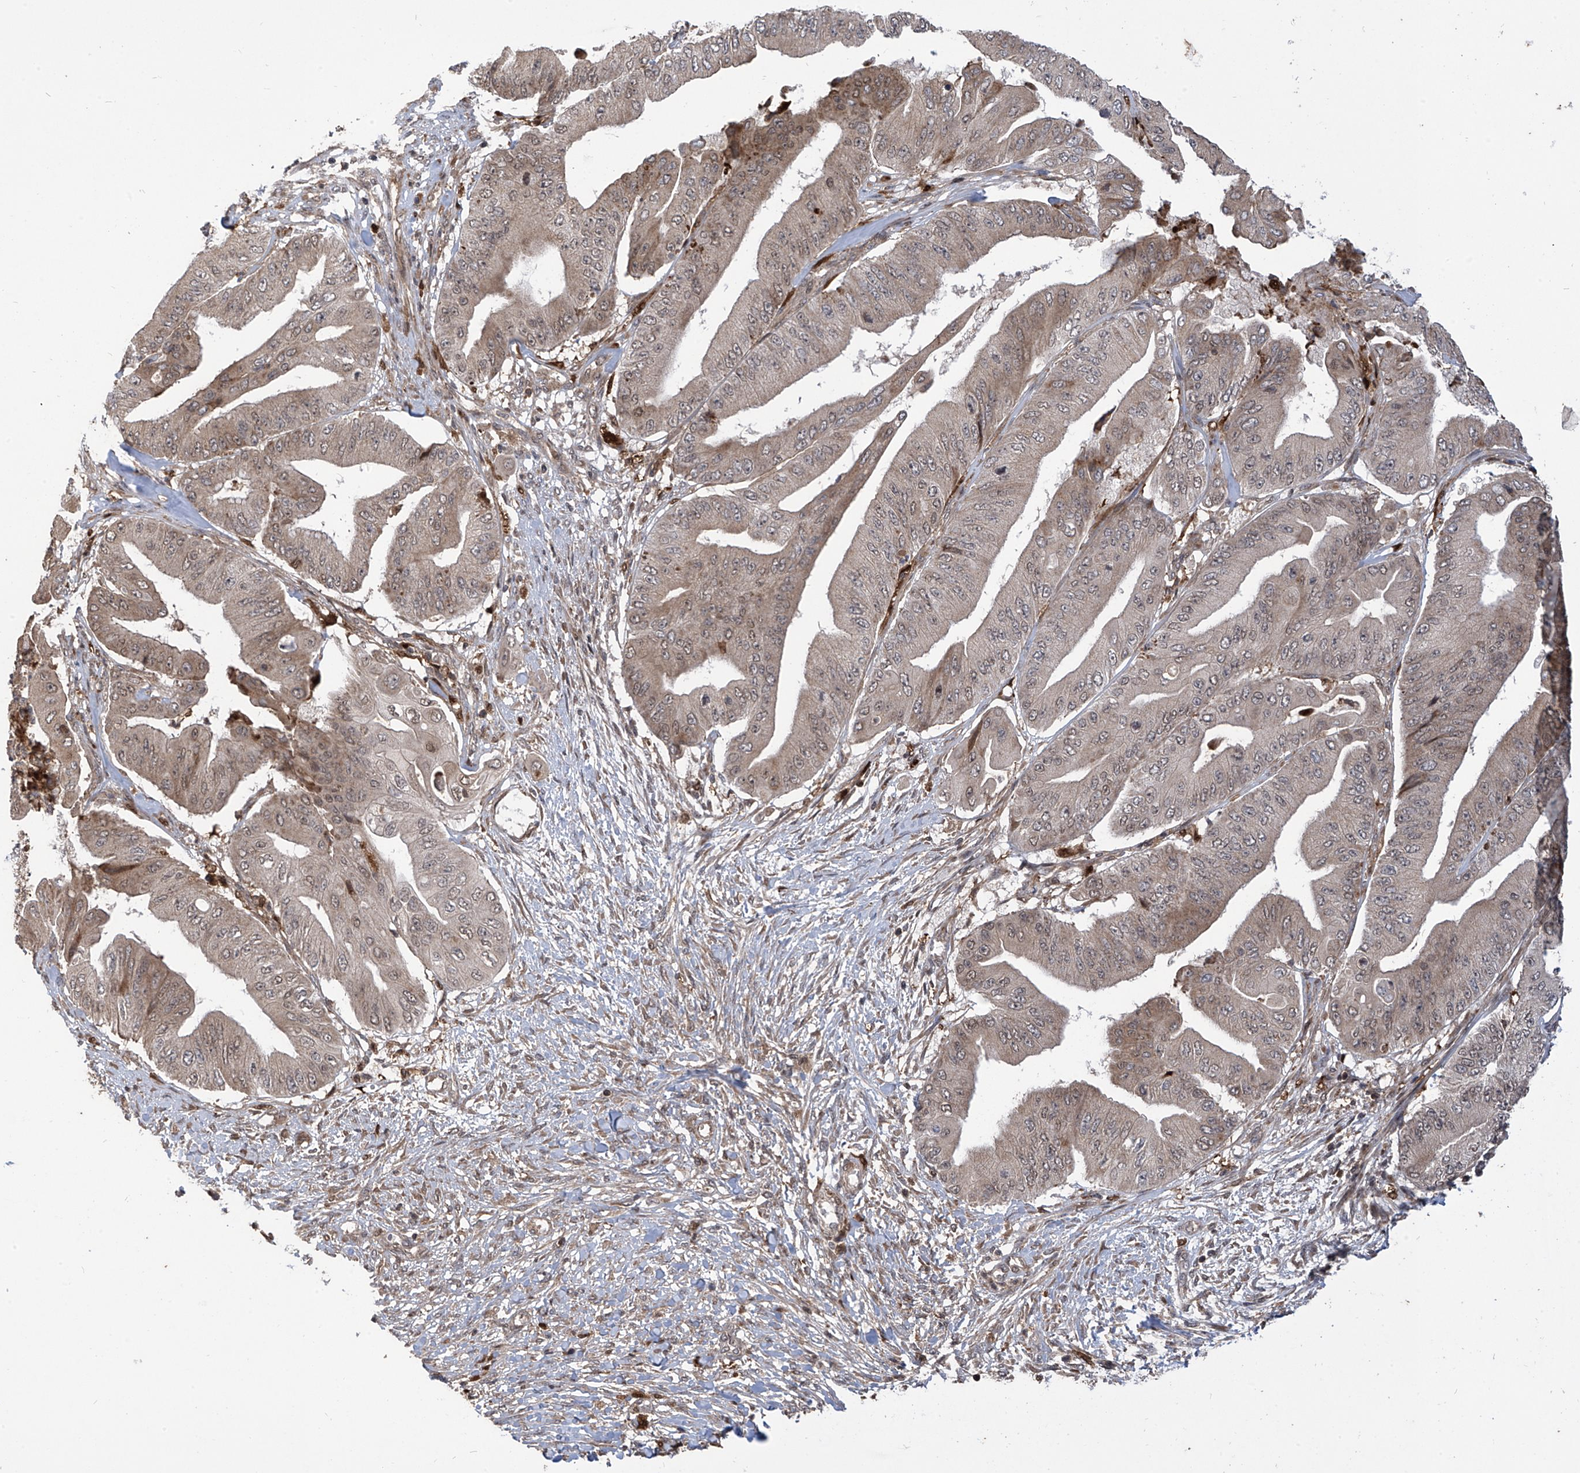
{"staining": {"intensity": "weak", "quantity": "25%-75%", "location": "cytoplasmic/membranous"}, "tissue": "pancreatic cancer", "cell_type": "Tumor cells", "image_type": "cancer", "snomed": [{"axis": "morphology", "description": "Adenocarcinoma, NOS"}, {"axis": "topography", "description": "Pancreas"}], "caption": "Protein expression by immunohistochemistry (IHC) displays weak cytoplasmic/membranous staining in about 25%-75% of tumor cells in pancreatic adenocarcinoma.", "gene": "ATAD2B", "patient": {"sex": "female", "age": 77}}